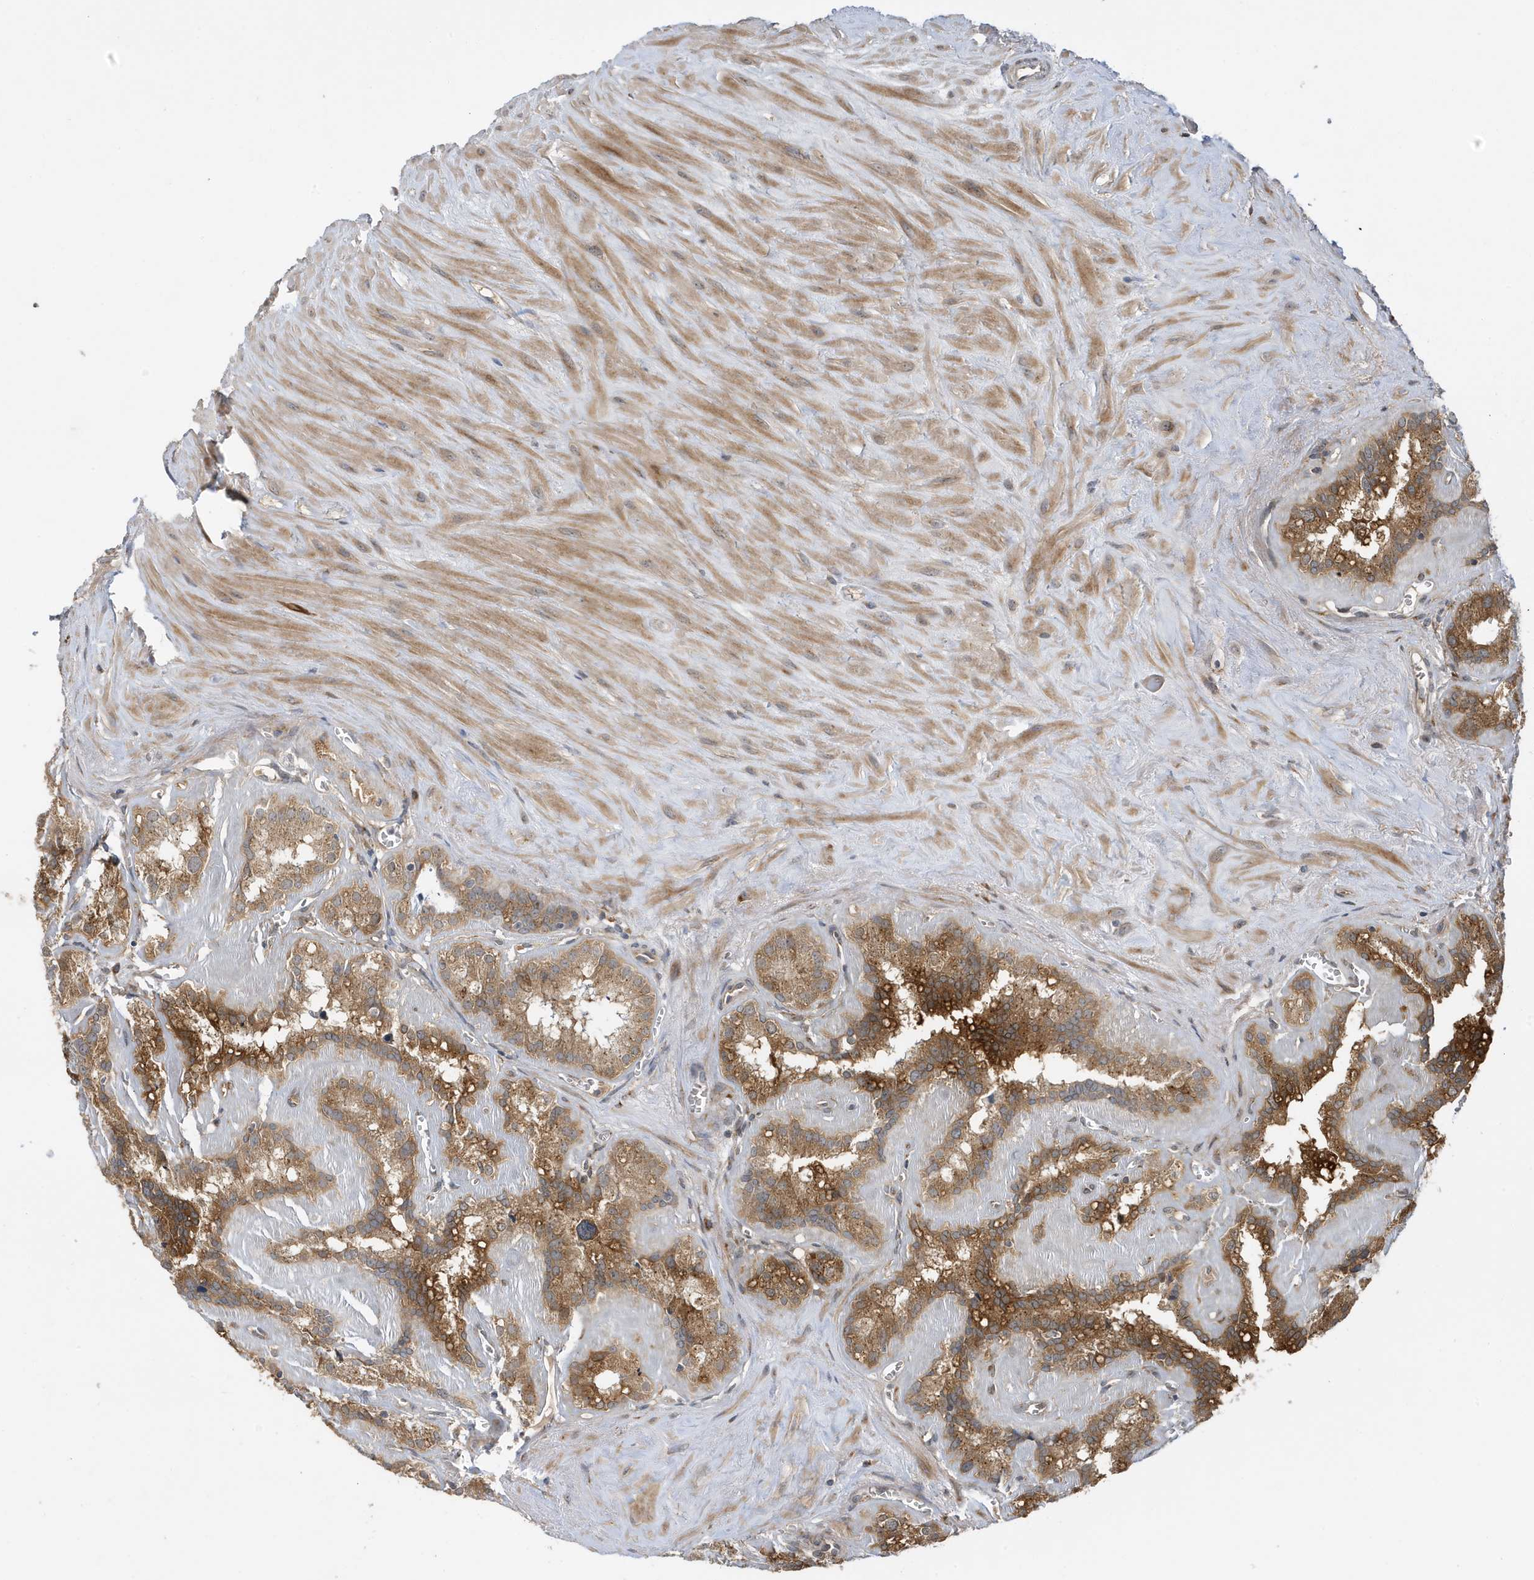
{"staining": {"intensity": "moderate", "quantity": ">75%", "location": "cytoplasmic/membranous"}, "tissue": "seminal vesicle", "cell_type": "Glandular cells", "image_type": "normal", "snomed": [{"axis": "morphology", "description": "Normal tissue, NOS"}, {"axis": "topography", "description": "Prostate"}, {"axis": "topography", "description": "Seminal veicle"}], "caption": "Immunohistochemistry (IHC) (DAB) staining of normal human seminal vesicle displays moderate cytoplasmic/membranous protein expression in about >75% of glandular cells. Immunohistochemistry stains the protein in brown and the nuclei are stained blue.", "gene": "LAPTM4A", "patient": {"sex": "male", "age": 59}}